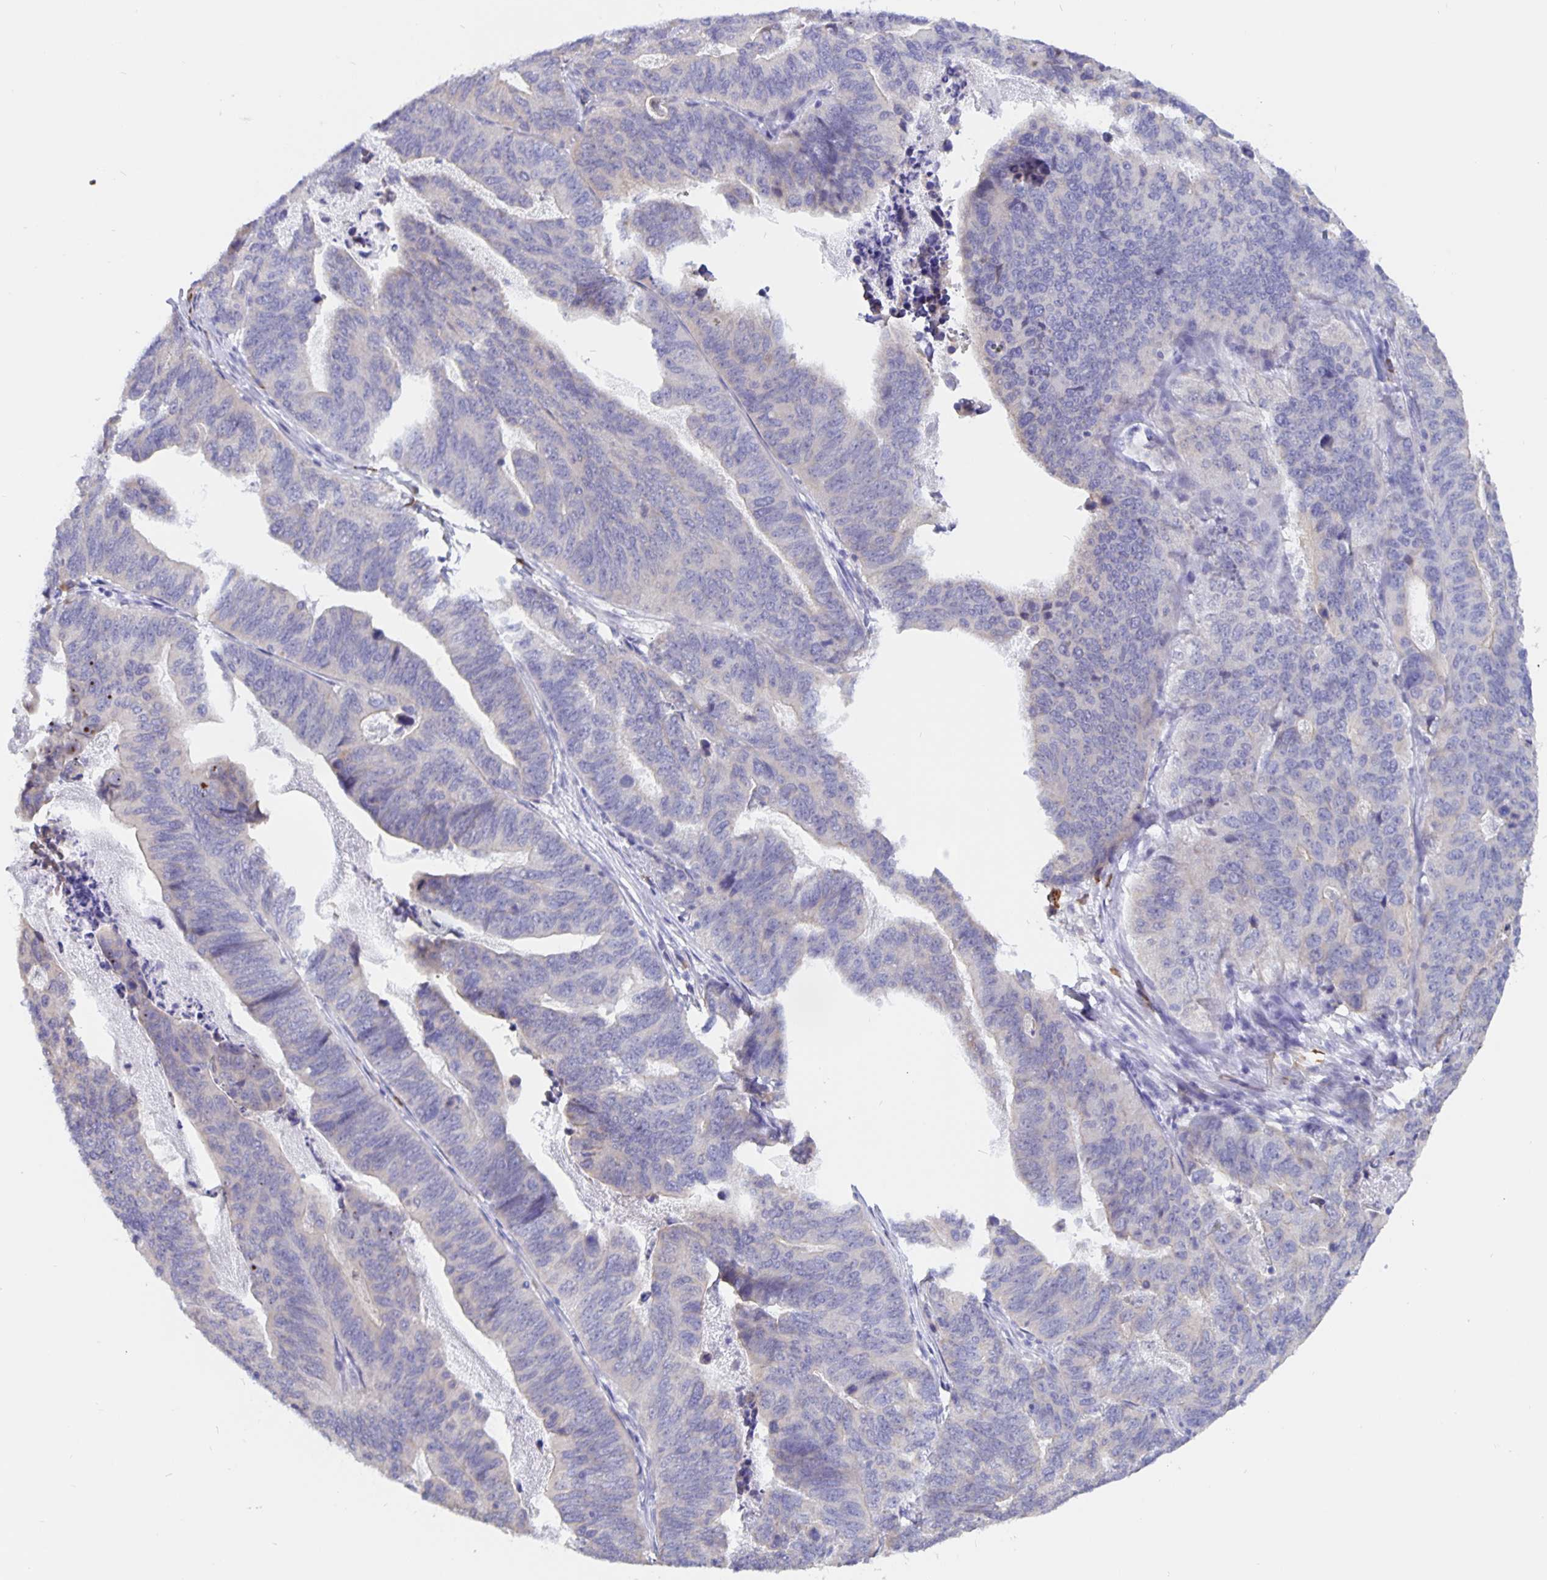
{"staining": {"intensity": "moderate", "quantity": "<25%", "location": "cytoplasmic/membranous"}, "tissue": "stomach cancer", "cell_type": "Tumor cells", "image_type": "cancer", "snomed": [{"axis": "morphology", "description": "Adenocarcinoma, NOS"}, {"axis": "topography", "description": "Stomach, upper"}], "caption": "There is low levels of moderate cytoplasmic/membranous staining in tumor cells of stomach cancer (adenocarcinoma), as demonstrated by immunohistochemical staining (brown color).", "gene": "ERMN", "patient": {"sex": "female", "age": 67}}